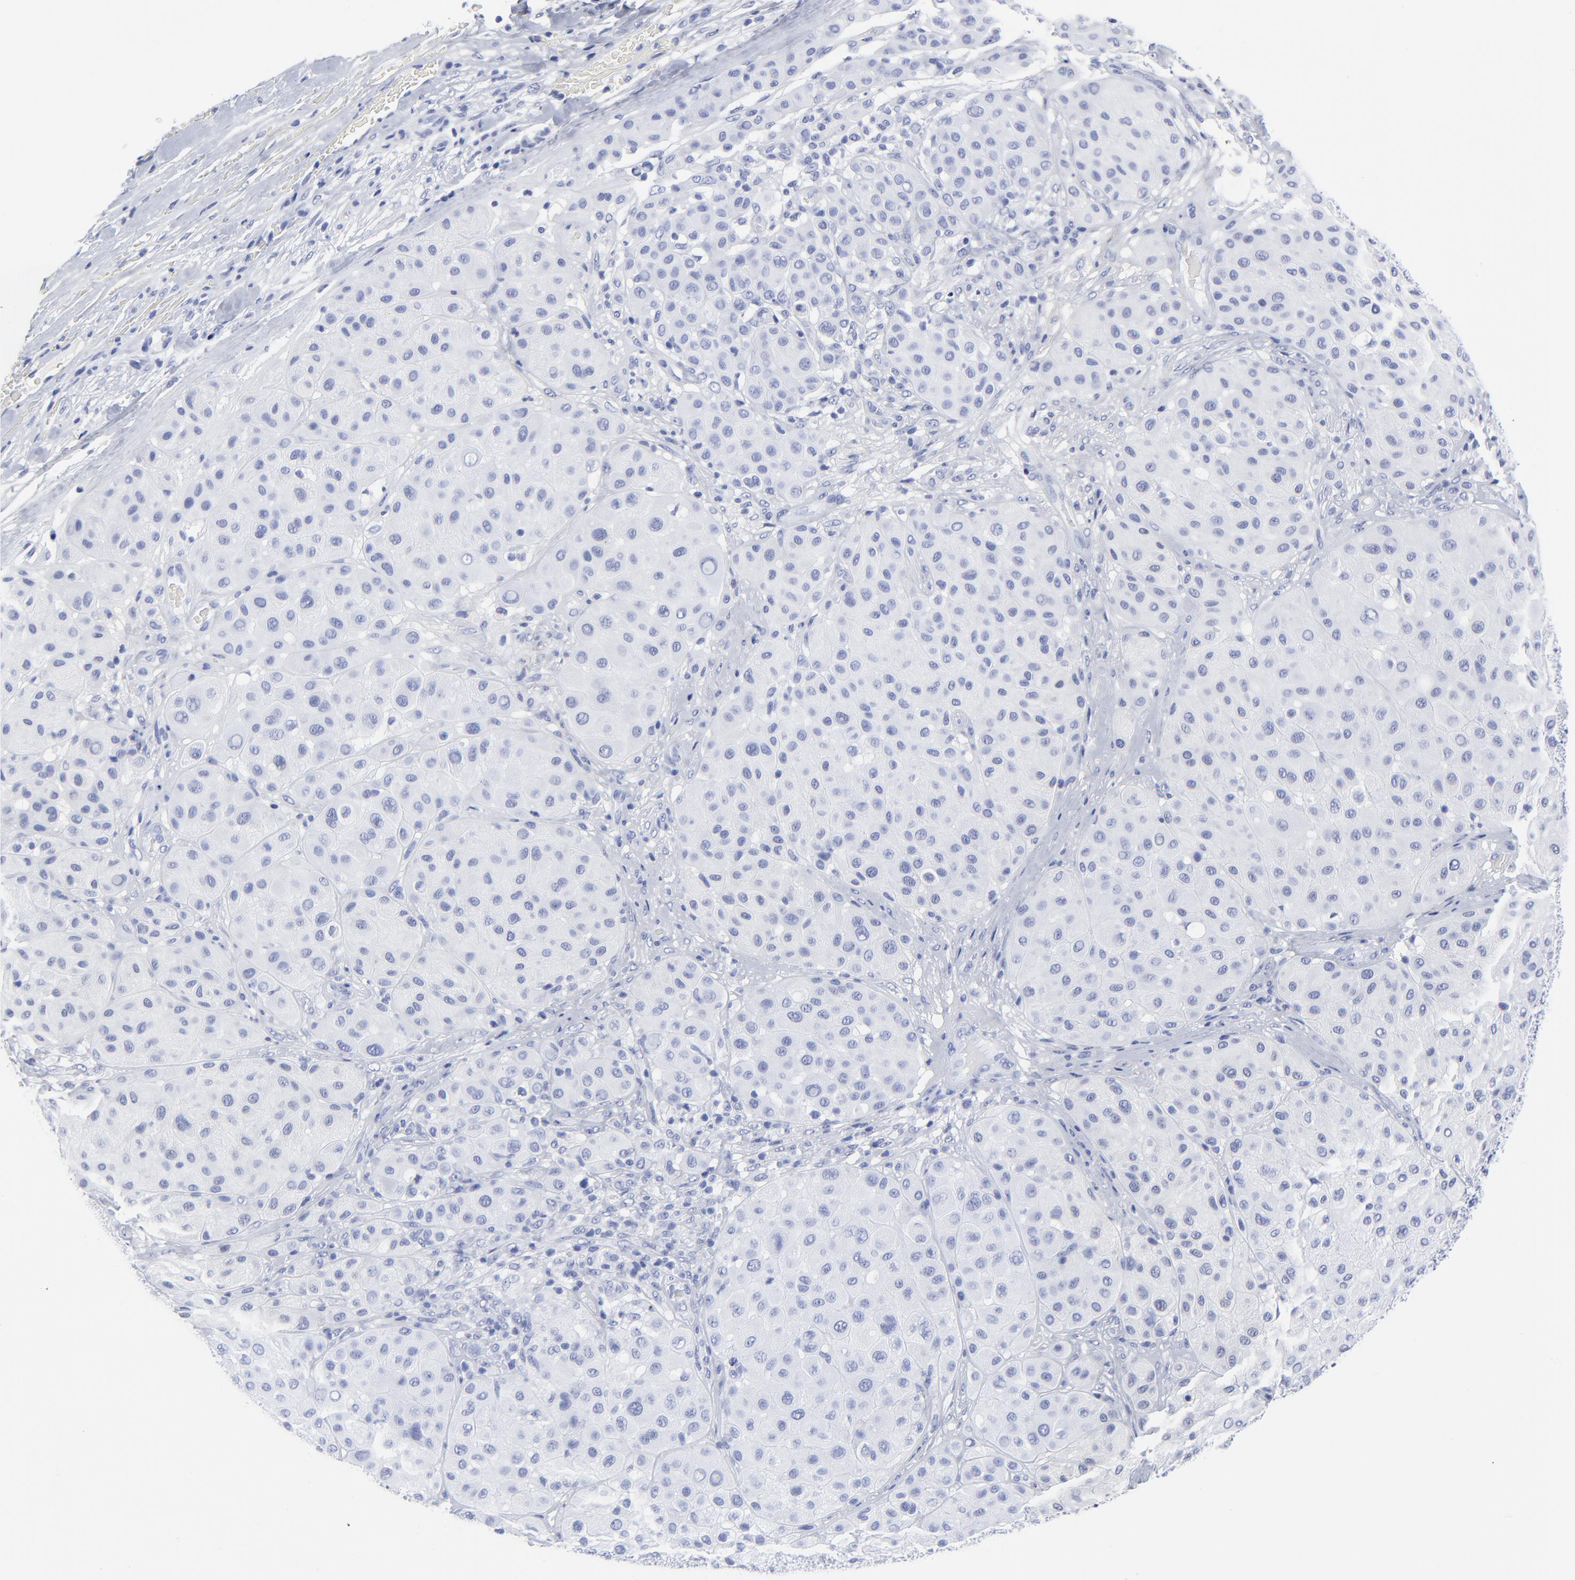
{"staining": {"intensity": "negative", "quantity": "none", "location": "none"}, "tissue": "melanoma", "cell_type": "Tumor cells", "image_type": "cancer", "snomed": [{"axis": "morphology", "description": "Normal tissue, NOS"}, {"axis": "morphology", "description": "Malignant melanoma, Metastatic site"}, {"axis": "topography", "description": "Skin"}], "caption": "There is no significant staining in tumor cells of melanoma.", "gene": "DCN", "patient": {"sex": "male", "age": 41}}